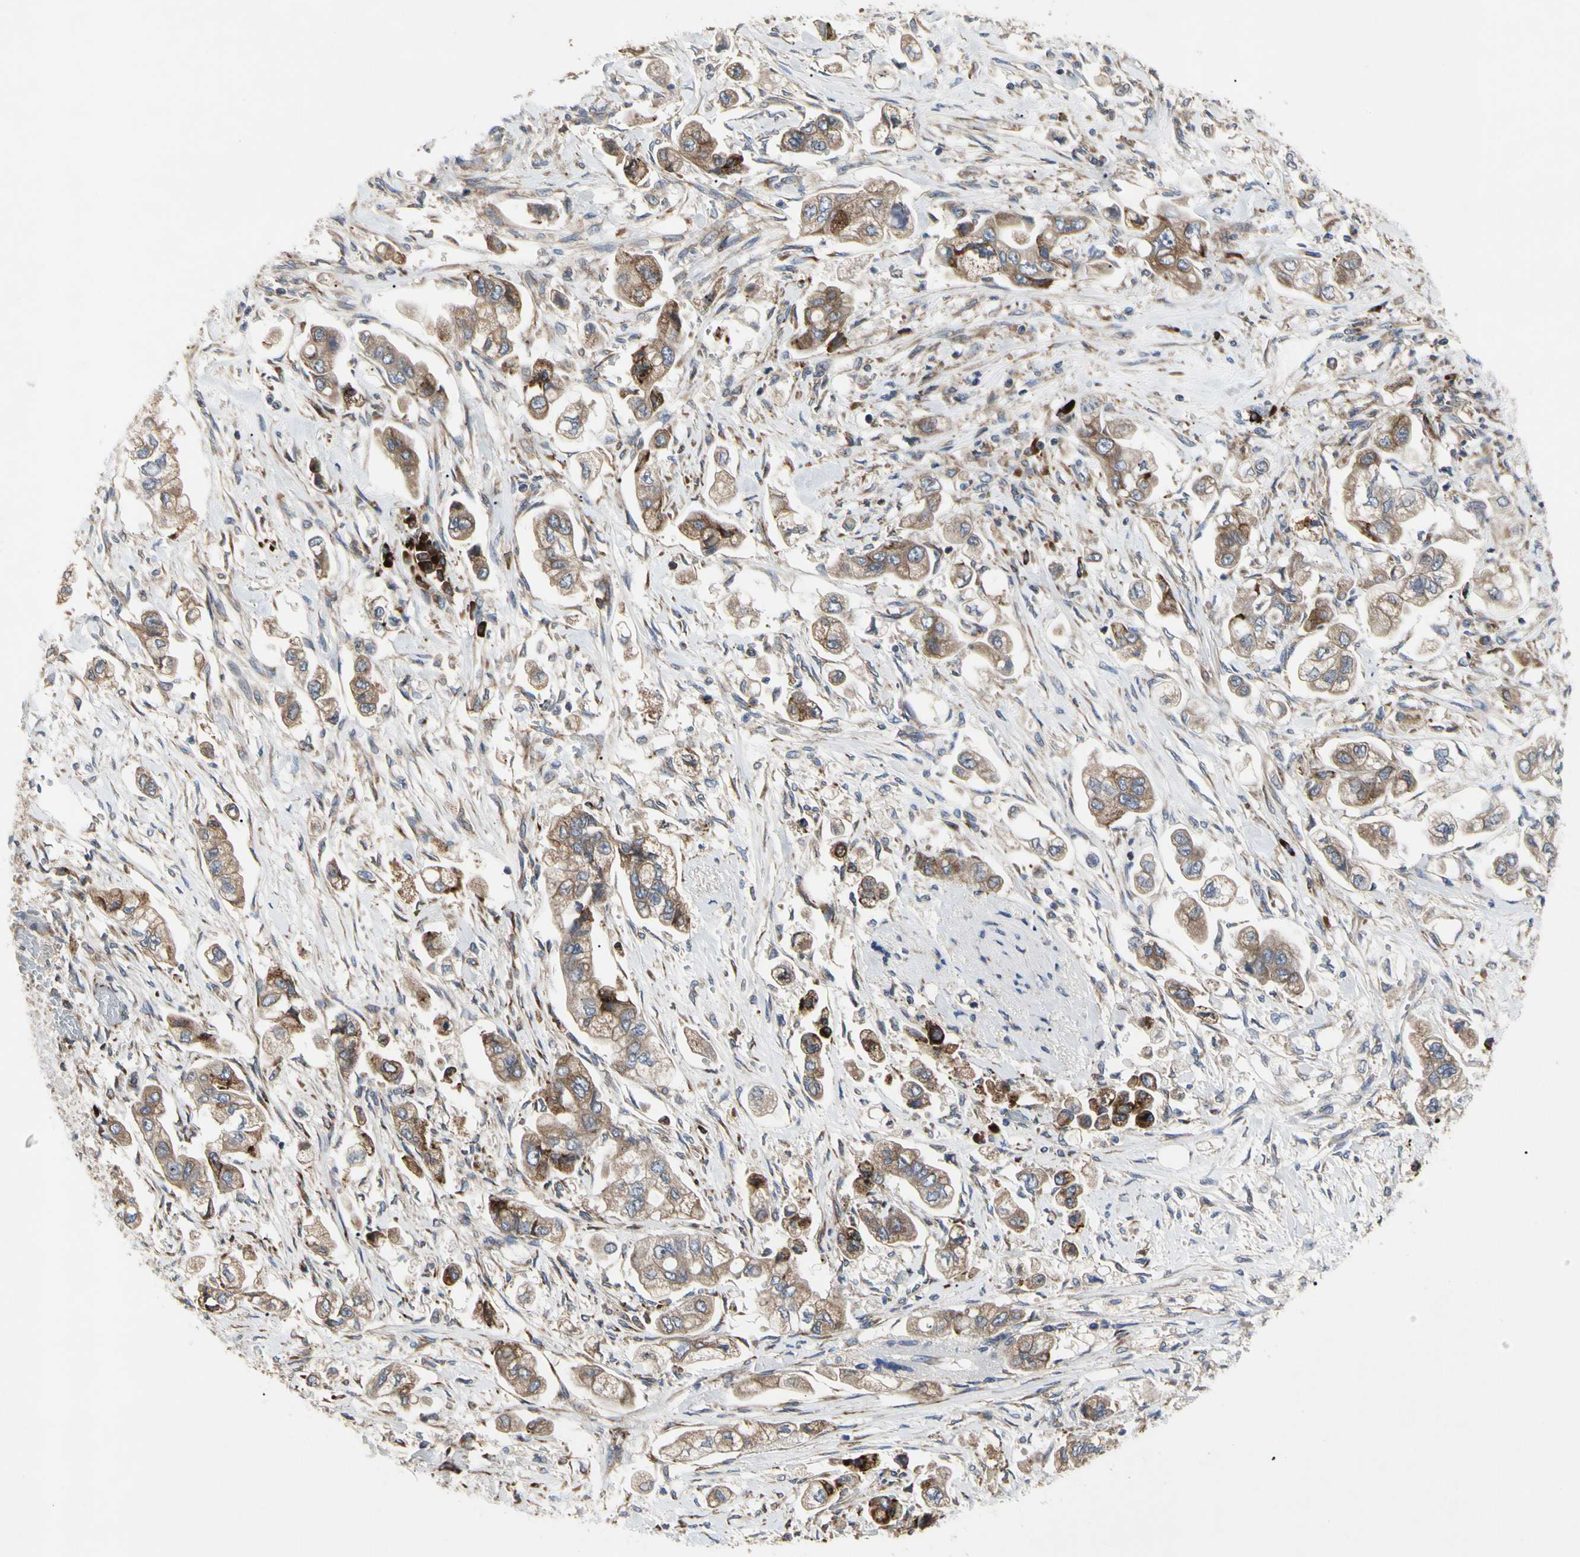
{"staining": {"intensity": "moderate", "quantity": ">75%", "location": "cytoplasmic/membranous"}, "tissue": "stomach cancer", "cell_type": "Tumor cells", "image_type": "cancer", "snomed": [{"axis": "morphology", "description": "Adenocarcinoma, NOS"}, {"axis": "topography", "description": "Stomach"}], "caption": "Moderate cytoplasmic/membranous expression is identified in about >75% of tumor cells in stomach cancer. (DAB (3,3'-diaminobenzidine) = brown stain, brightfield microscopy at high magnification).", "gene": "MMEL1", "patient": {"sex": "male", "age": 62}}